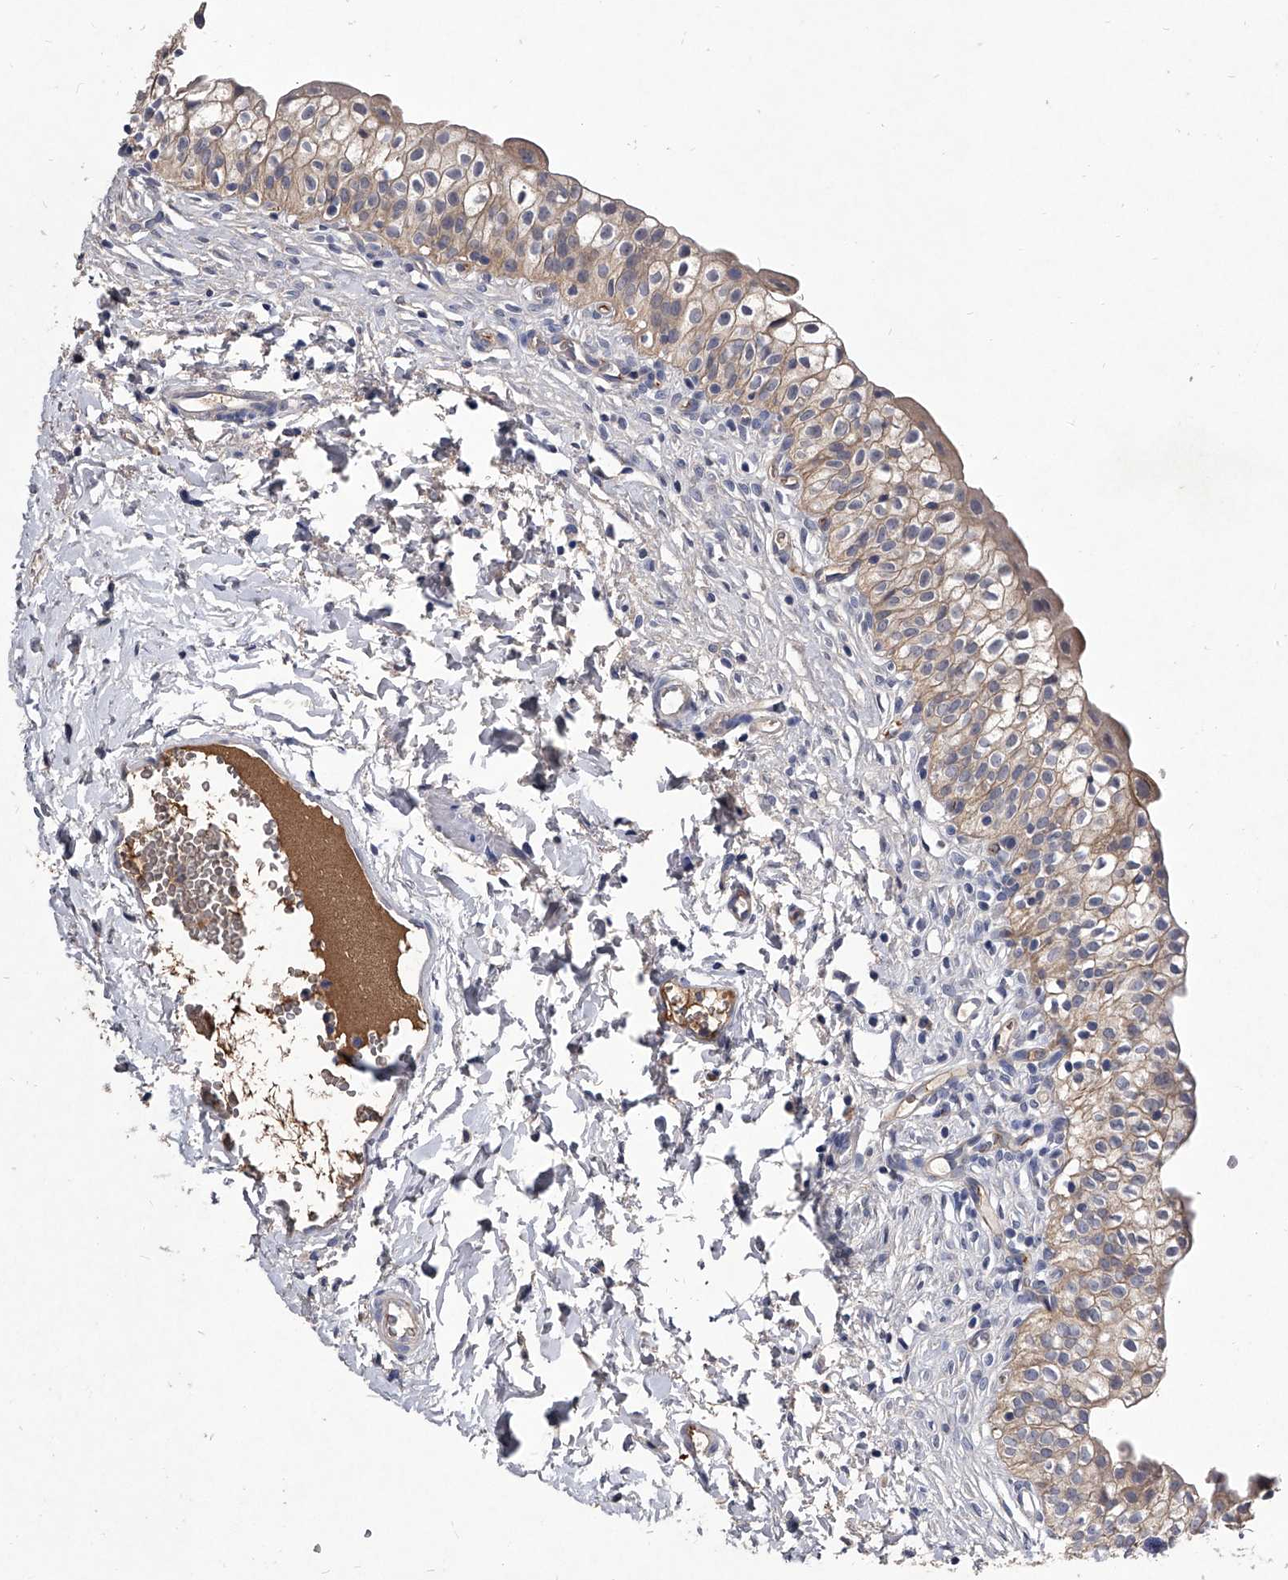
{"staining": {"intensity": "weak", "quantity": ">75%", "location": "cytoplasmic/membranous"}, "tissue": "urinary bladder", "cell_type": "Urothelial cells", "image_type": "normal", "snomed": [{"axis": "morphology", "description": "Normal tissue, NOS"}, {"axis": "topography", "description": "Urinary bladder"}], "caption": "A low amount of weak cytoplasmic/membranous positivity is appreciated in approximately >75% of urothelial cells in benign urinary bladder. (IHC, brightfield microscopy, high magnification).", "gene": "C5", "patient": {"sex": "male", "age": 55}}